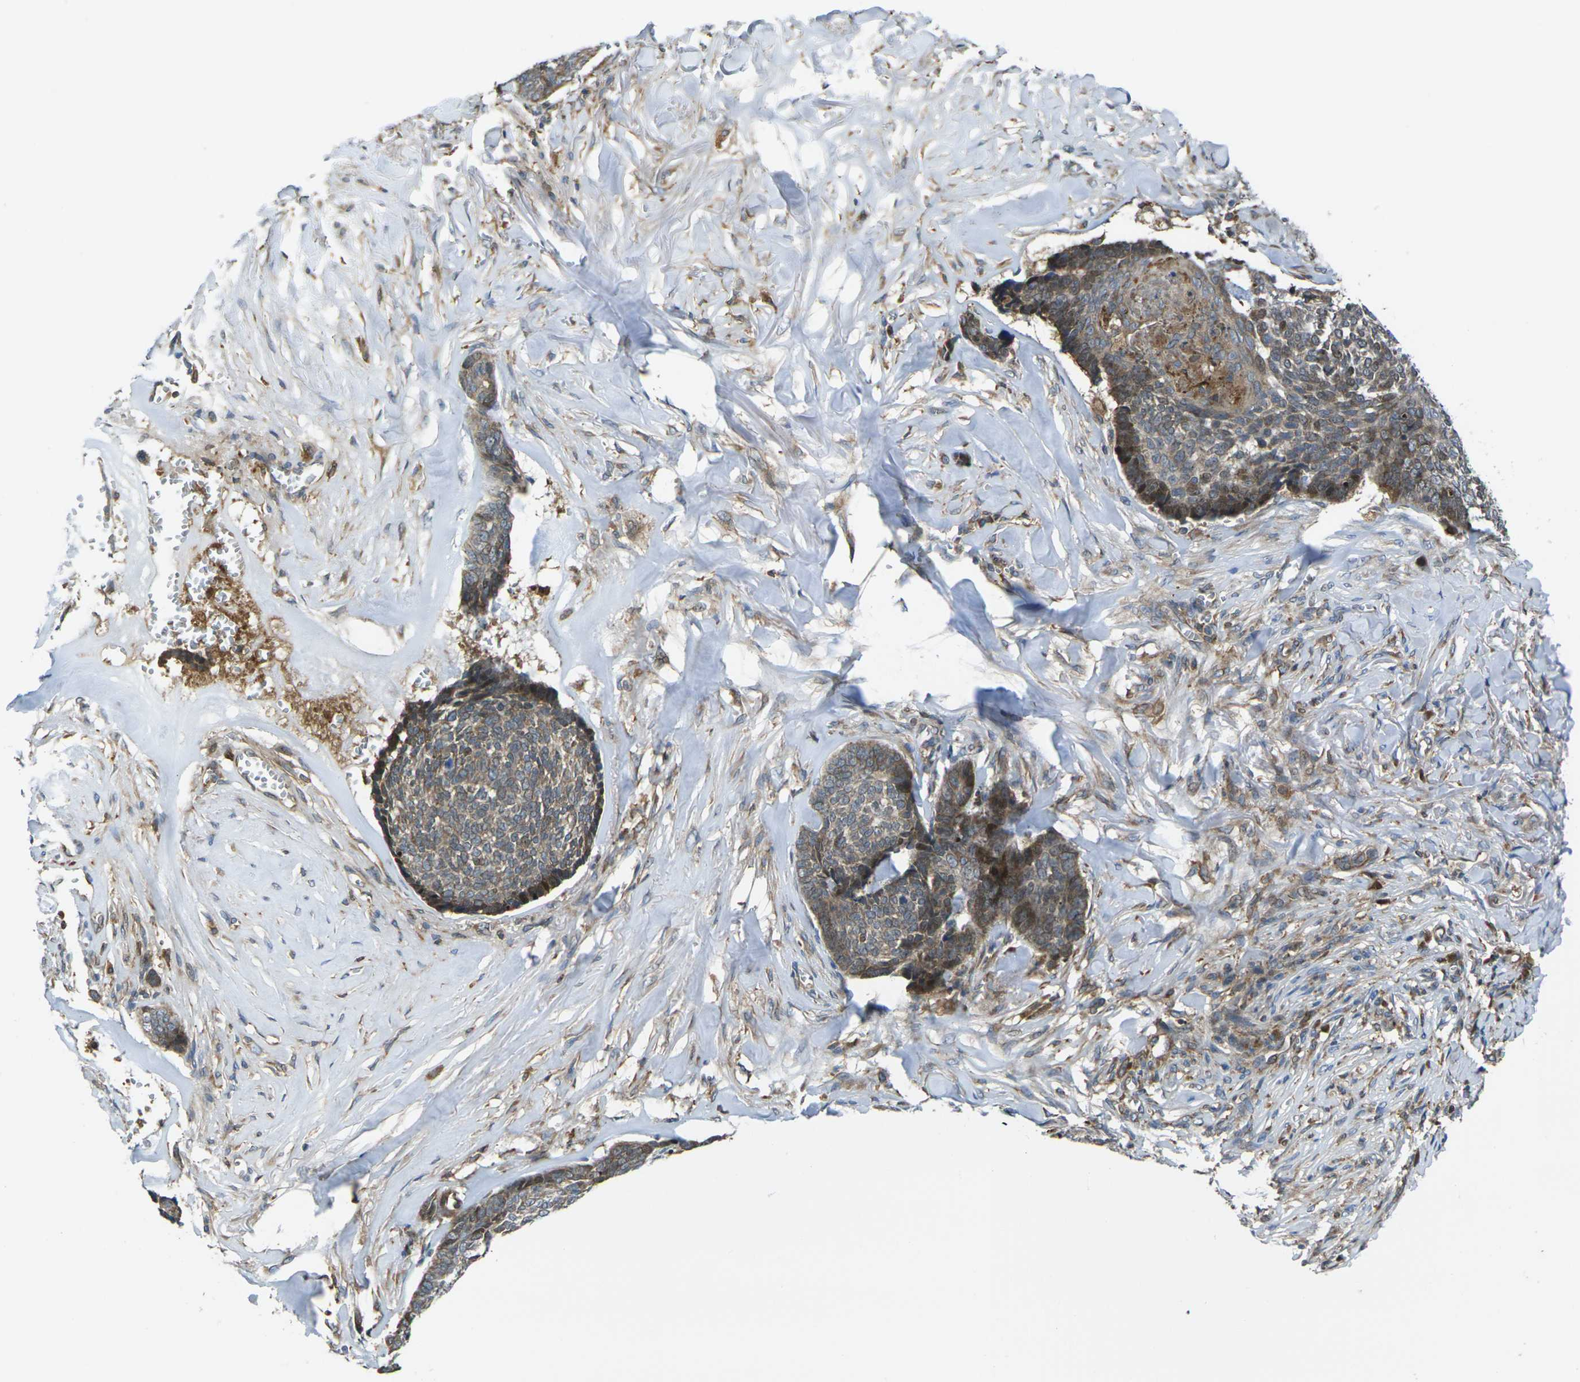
{"staining": {"intensity": "moderate", "quantity": "25%-75%", "location": "cytoplasmic/membranous"}, "tissue": "skin cancer", "cell_type": "Tumor cells", "image_type": "cancer", "snomed": [{"axis": "morphology", "description": "Basal cell carcinoma"}, {"axis": "topography", "description": "Skin"}], "caption": "Tumor cells demonstrate moderate cytoplasmic/membranous positivity in about 25%-75% of cells in skin cancer. The protein of interest is stained brown, and the nuclei are stained in blue (DAB IHC with brightfield microscopy, high magnification).", "gene": "FZD1", "patient": {"sex": "male", "age": 84}}